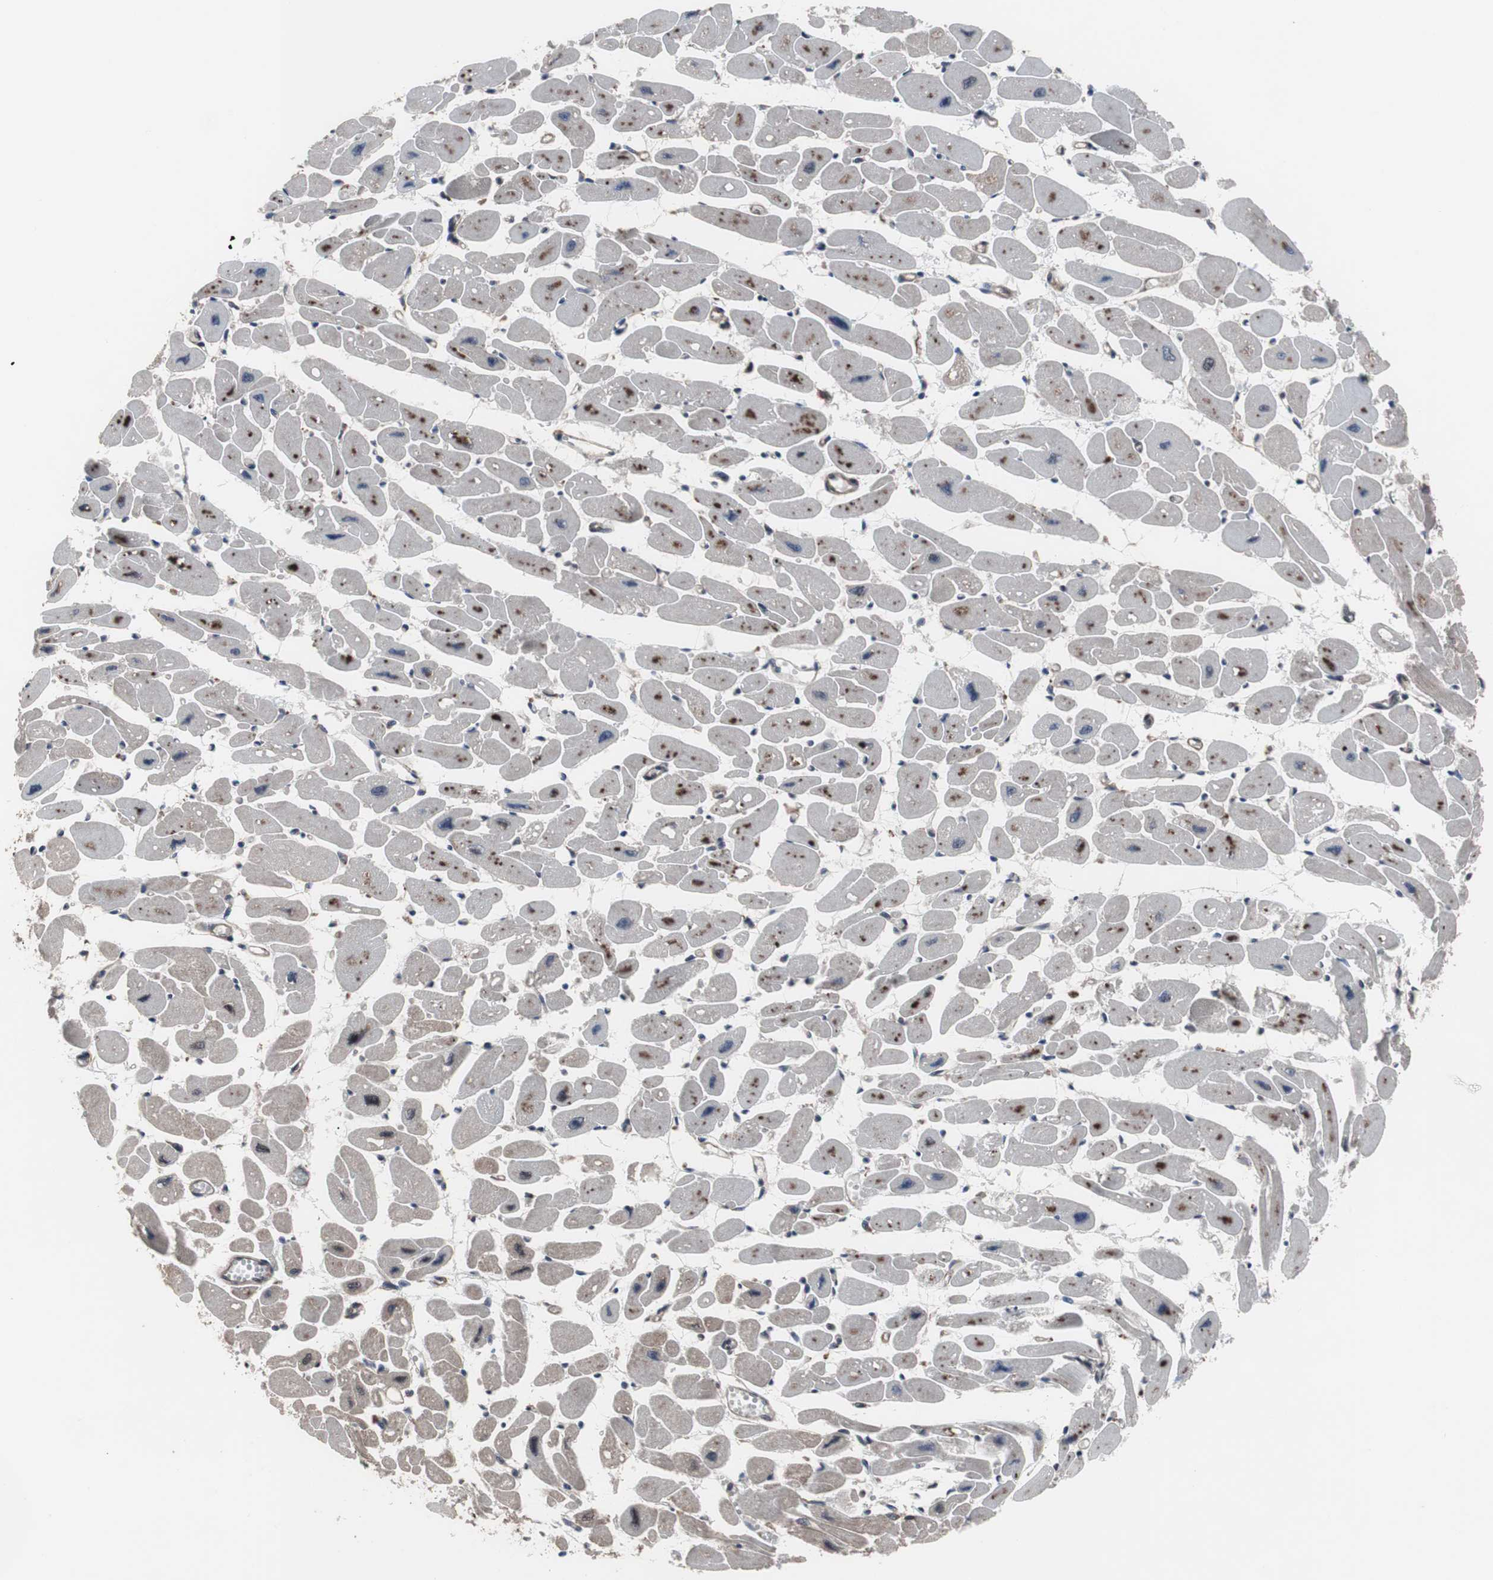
{"staining": {"intensity": "moderate", "quantity": "25%-75%", "location": "cytoplasmic/membranous,nuclear"}, "tissue": "heart muscle", "cell_type": "Cardiomyocytes", "image_type": "normal", "snomed": [{"axis": "morphology", "description": "Normal tissue, NOS"}, {"axis": "topography", "description": "Heart"}], "caption": "The image exhibits immunohistochemical staining of normal heart muscle. There is moderate cytoplasmic/membranous,nuclear positivity is present in about 25%-75% of cardiomyocytes. (Stains: DAB (3,3'-diaminobenzidine) in brown, nuclei in blue, Microscopy: brightfield microscopy at high magnification).", "gene": "GTF2F2", "patient": {"sex": "female", "age": 54}}